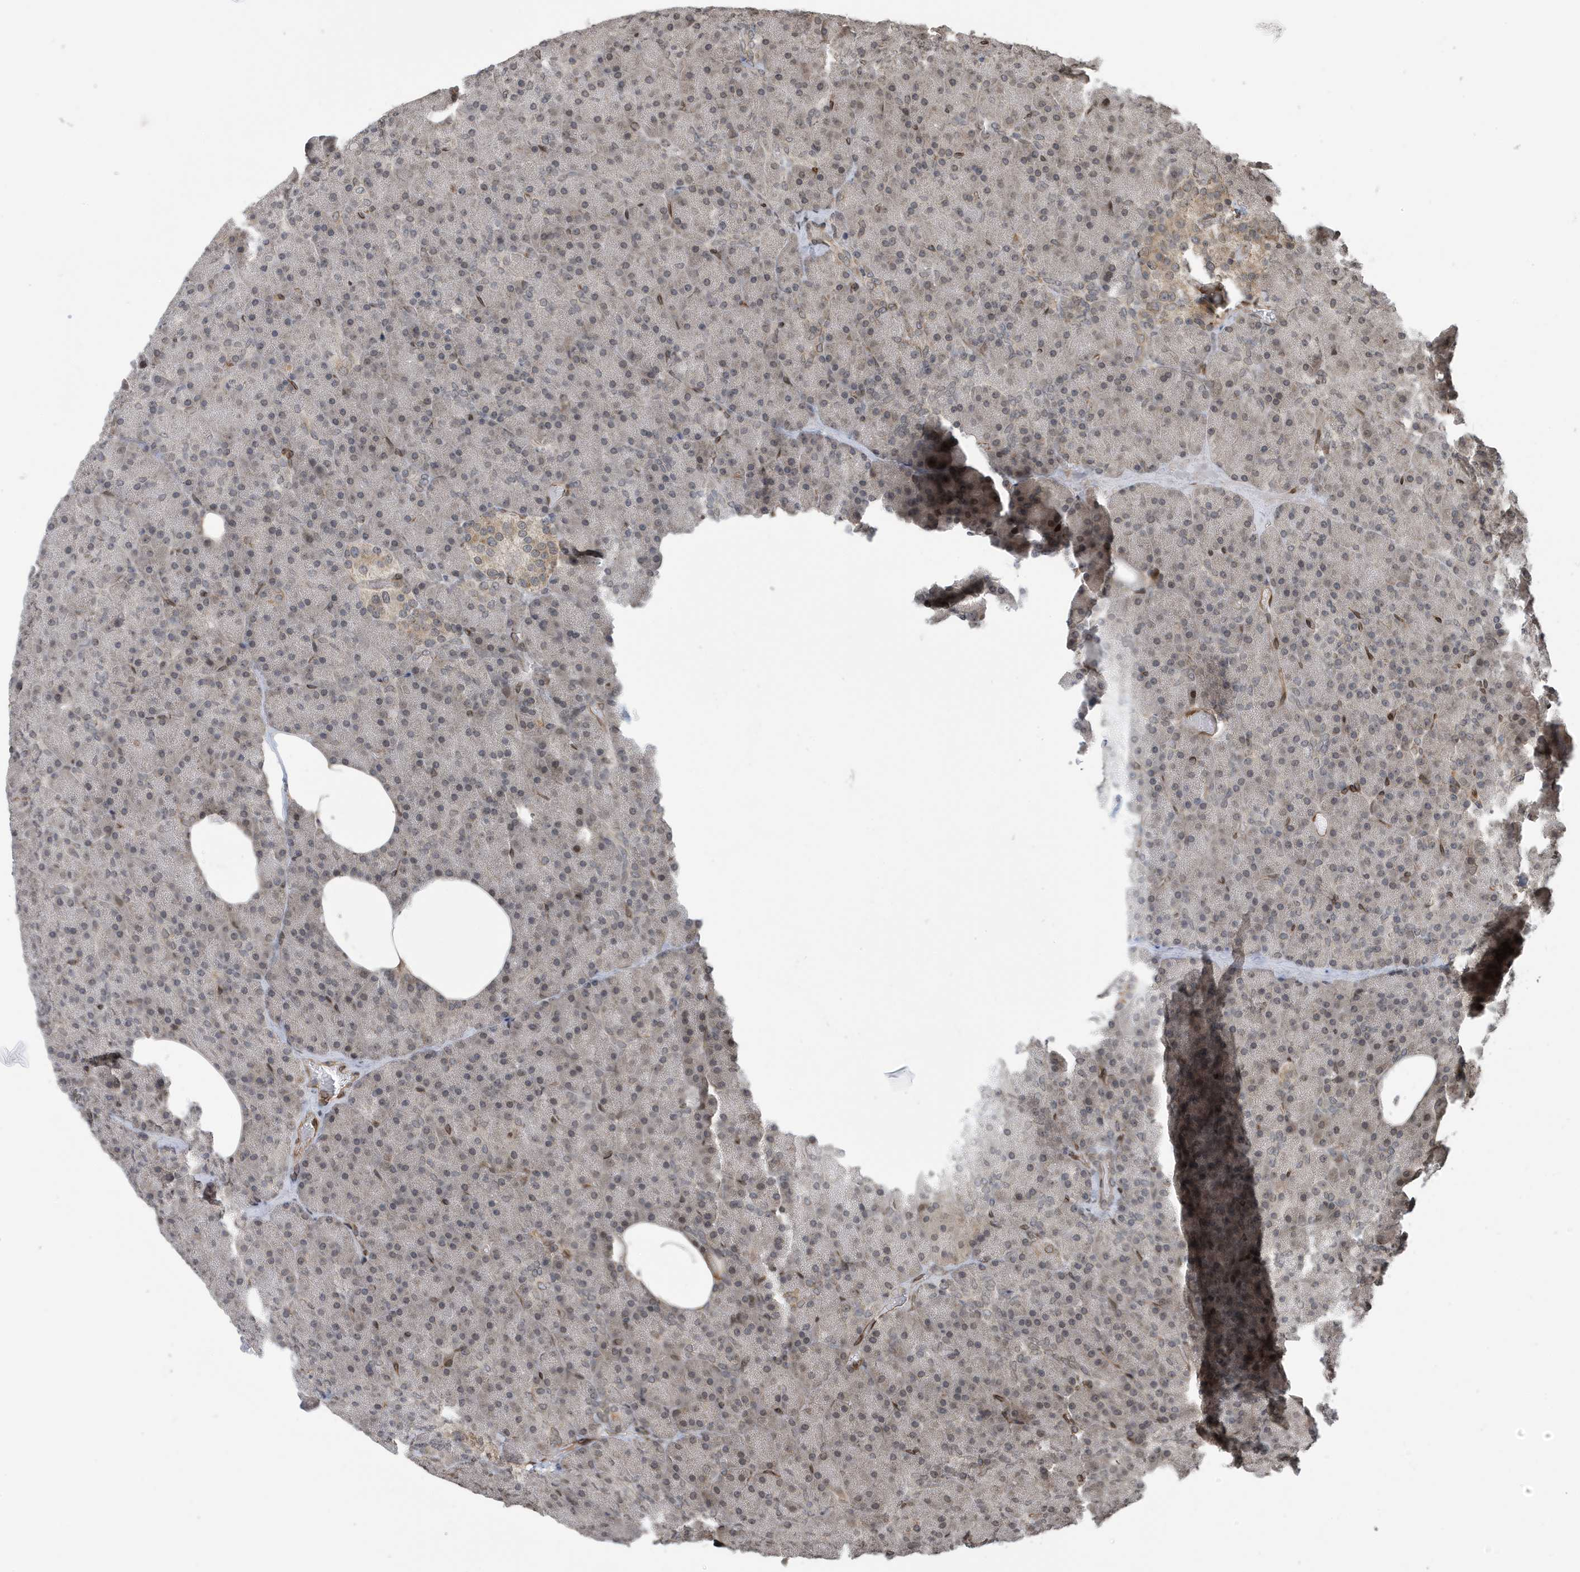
{"staining": {"intensity": "weak", "quantity": "25%-75%", "location": "cytoplasmic/membranous,nuclear"}, "tissue": "pancreas", "cell_type": "Exocrine glandular cells", "image_type": "normal", "snomed": [{"axis": "morphology", "description": "Normal tissue, NOS"}, {"axis": "morphology", "description": "Carcinoid, malignant, NOS"}, {"axis": "topography", "description": "Pancreas"}], "caption": "About 25%-75% of exocrine glandular cells in benign pancreas show weak cytoplasmic/membranous,nuclear protein positivity as visualized by brown immunohistochemical staining.", "gene": "DUSP18", "patient": {"sex": "female", "age": 35}}